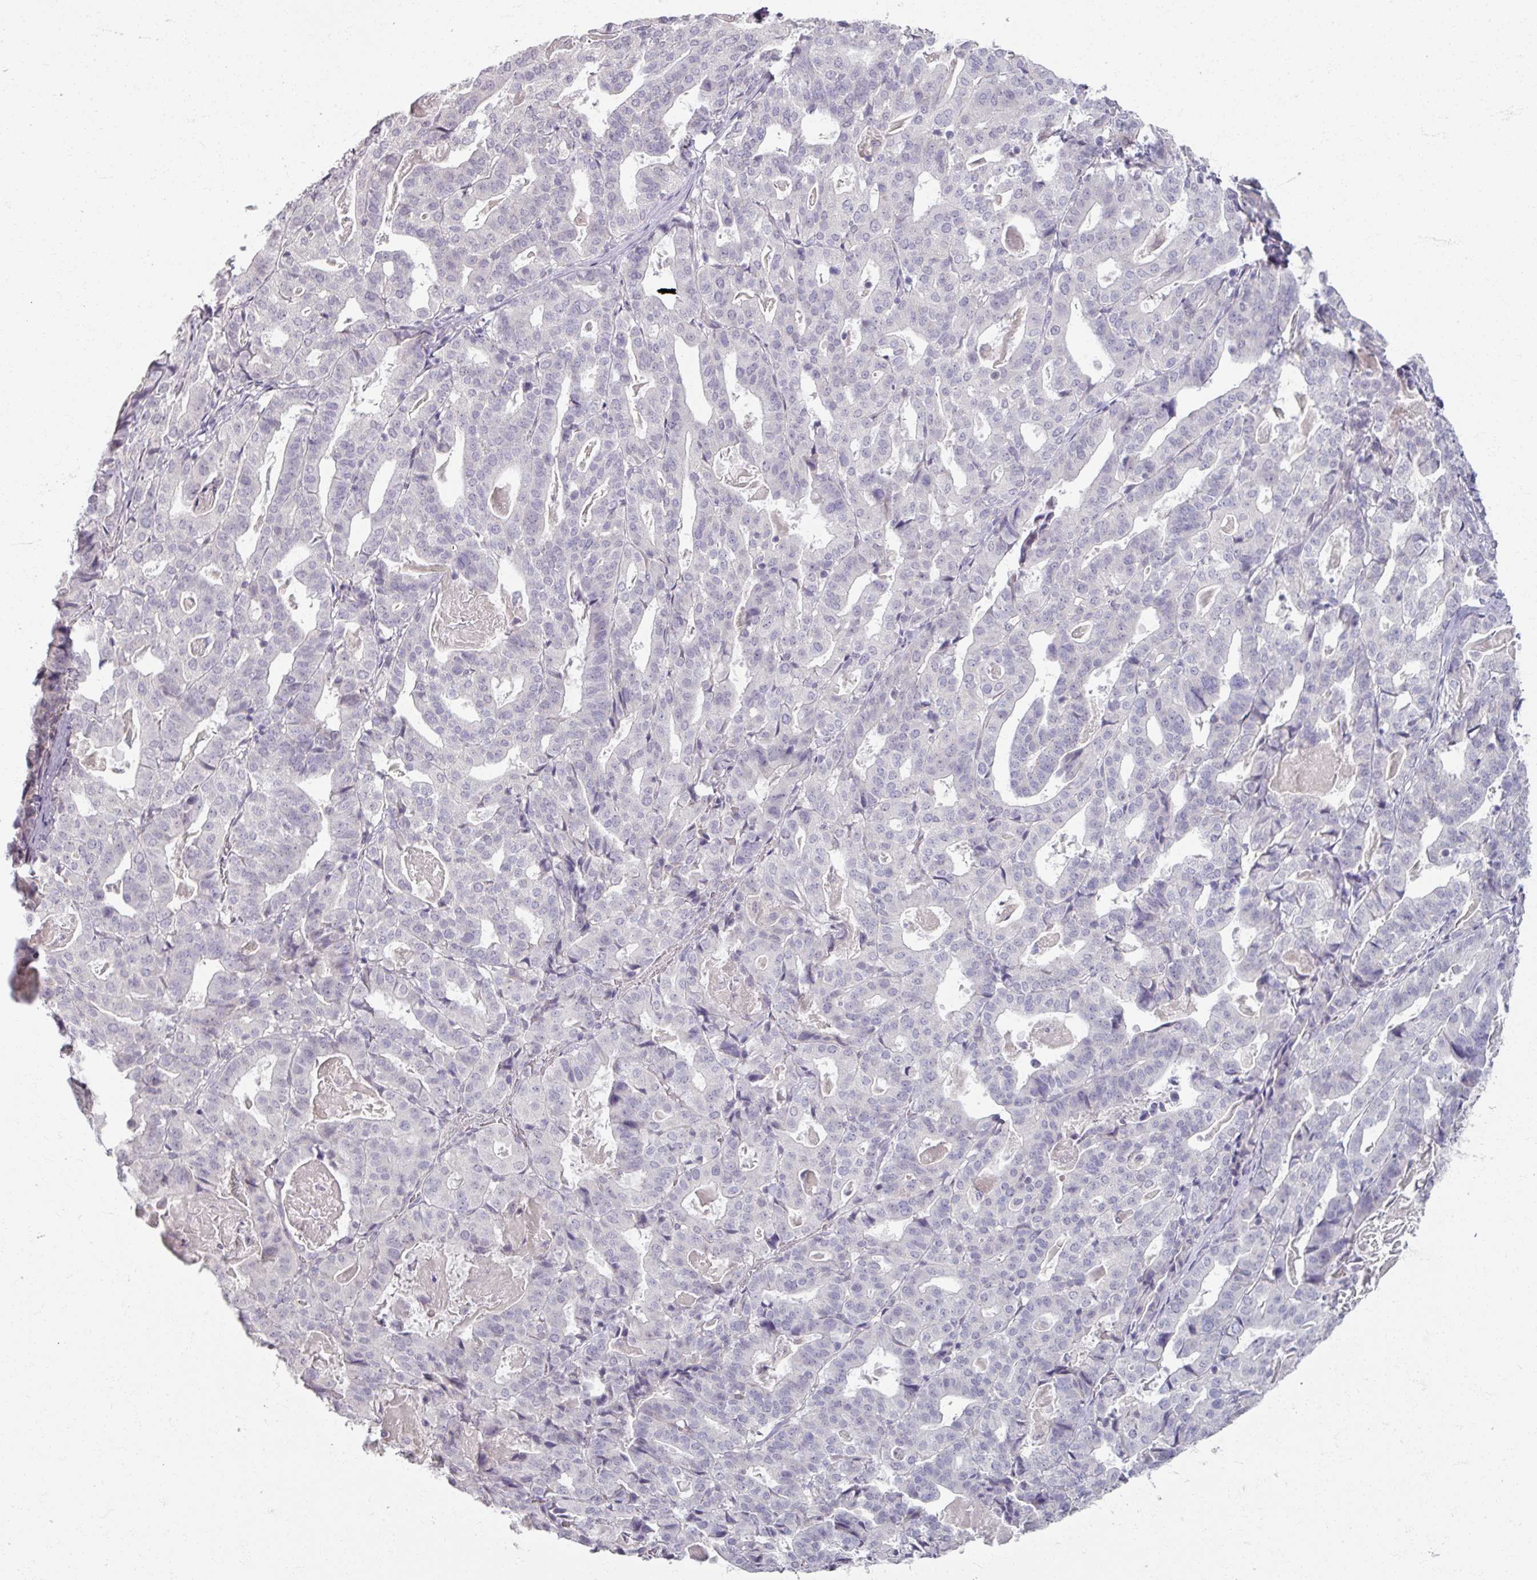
{"staining": {"intensity": "negative", "quantity": "none", "location": "none"}, "tissue": "stomach cancer", "cell_type": "Tumor cells", "image_type": "cancer", "snomed": [{"axis": "morphology", "description": "Adenocarcinoma, NOS"}, {"axis": "topography", "description": "Stomach"}], "caption": "Image shows no significant protein positivity in tumor cells of stomach cancer (adenocarcinoma). The staining was performed using DAB to visualize the protein expression in brown, while the nuclei were stained in blue with hematoxylin (Magnification: 20x).", "gene": "SOX11", "patient": {"sex": "male", "age": 48}}